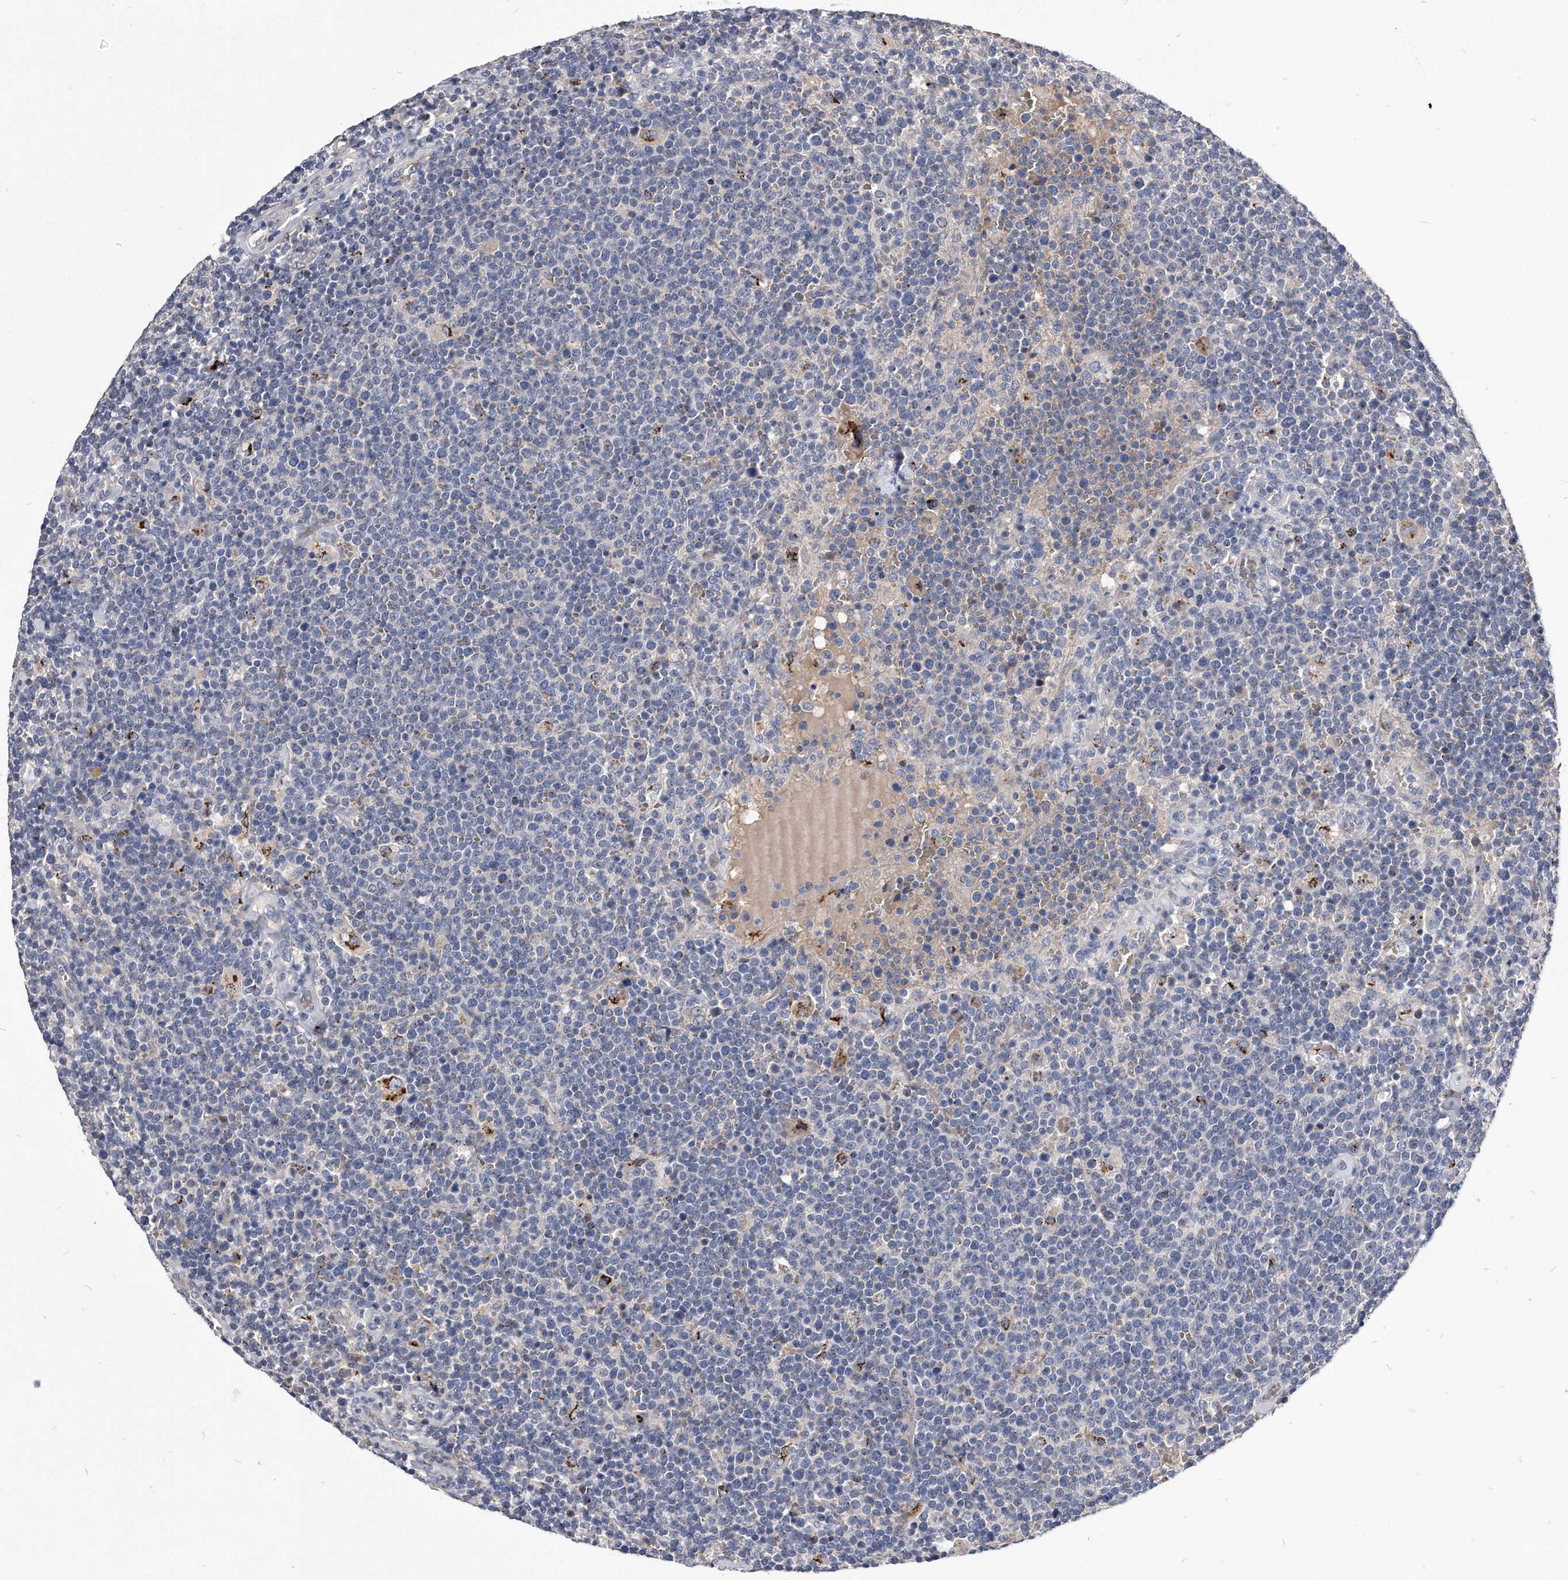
{"staining": {"intensity": "negative", "quantity": "none", "location": "none"}, "tissue": "lymphoma", "cell_type": "Tumor cells", "image_type": "cancer", "snomed": [{"axis": "morphology", "description": "Malignant lymphoma, non-Hodgkin's type, High grade"}, {"axis": "topography", "description": "Lymph node"}], "caption": "Tumor cells are negative for brown protein staining in high-grade malignant lymphoma, non-Hodgkin's type.", "gene": "MGAT4A", "patient": {"sex": "male", "age": 61}}